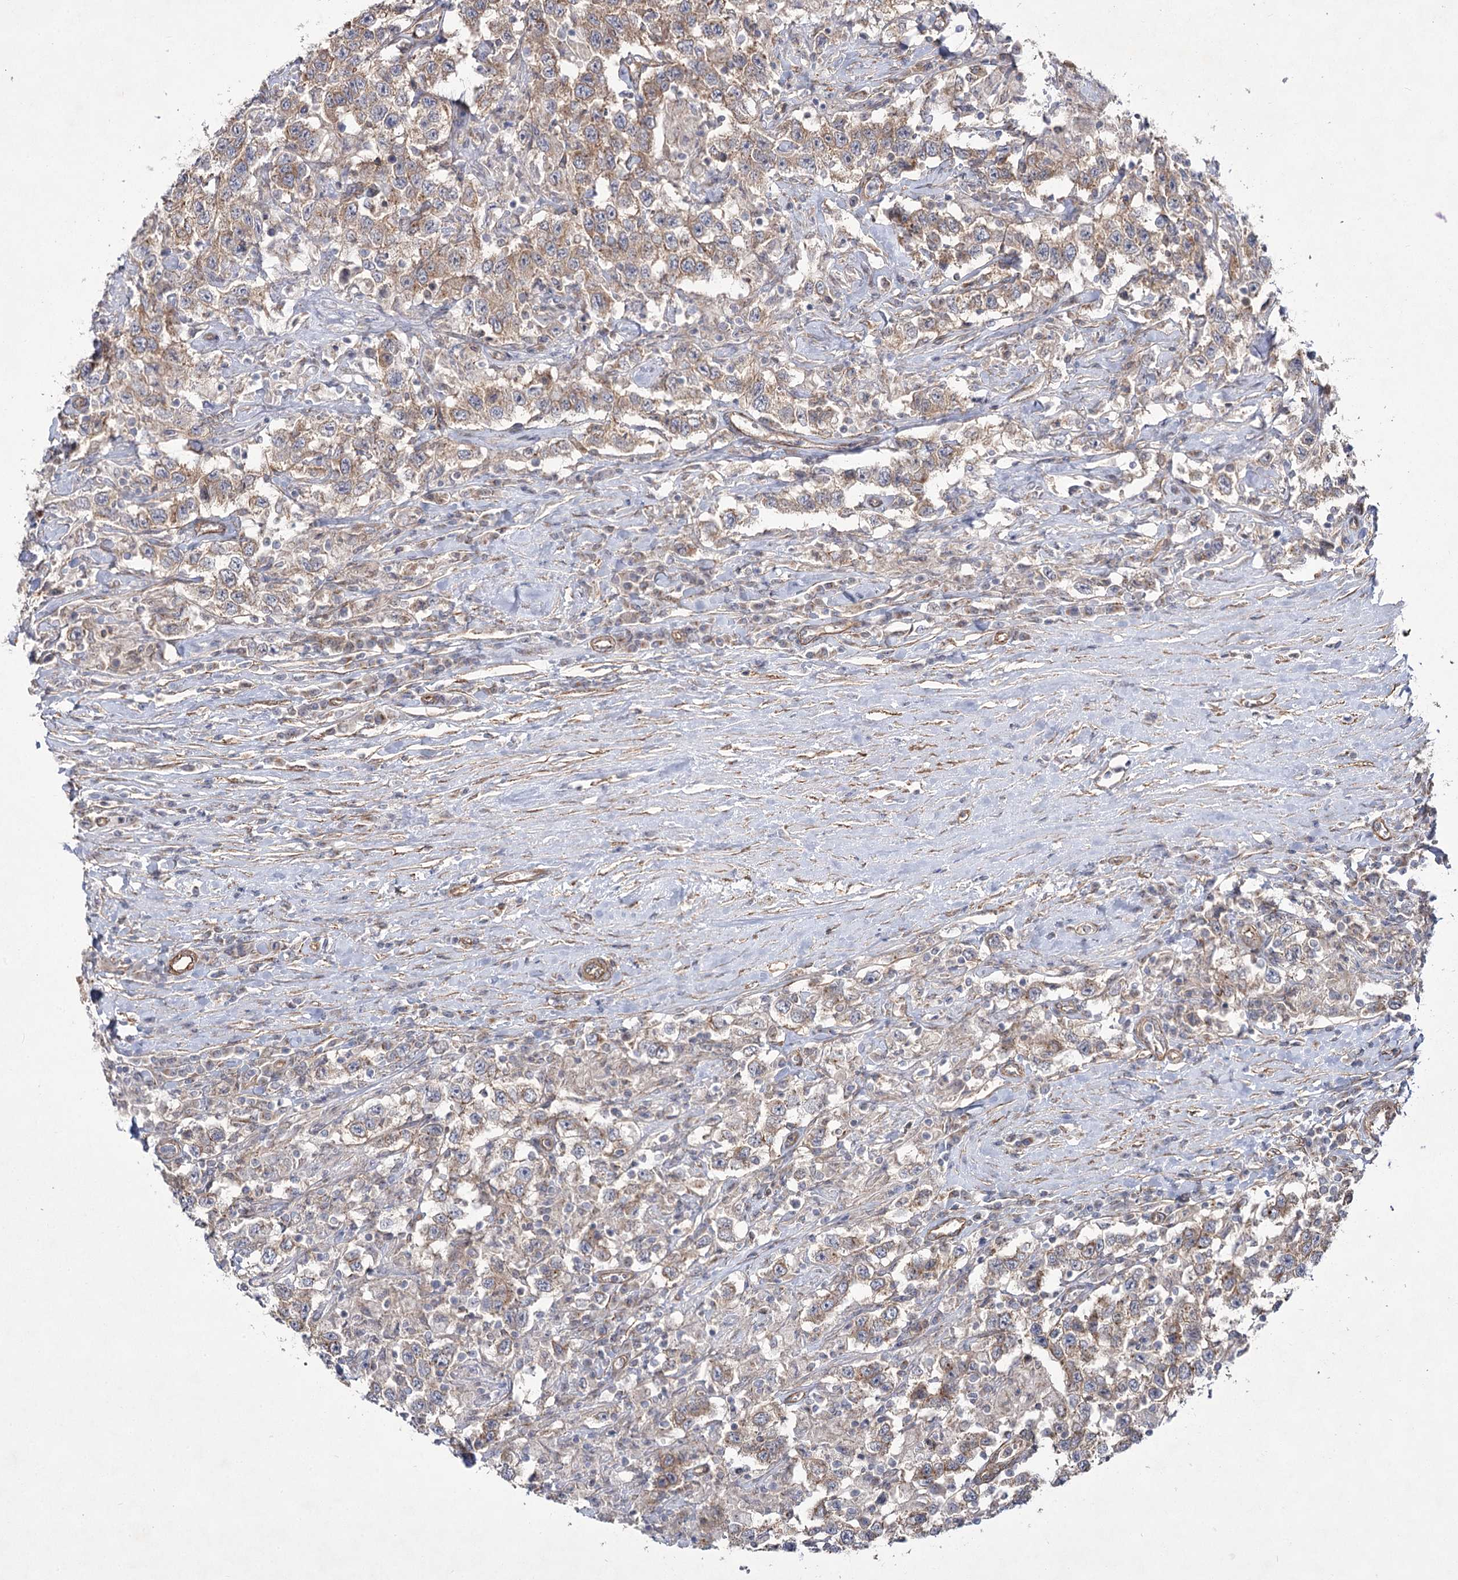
{"staining": {"intensity": "weak", "quantity": ">75%", "location": "cytoplasmic/membranous"}, "tissue": "testis cancer", "cell_type": "Tumor cells", "image_type": "cancer", "snomed": [{"axis": "morphology", "description": "Seminoma, NOS"}, {"axis": "topography", "description": "Testis"}], "caption": "Immunohistochemical staining of human testis cancer (seminoma) demonstrates weak cytoplasmic/membranous protein expression in approximately >75% of tumor cells.", "gene": "SH3BP5L", "patient": {"sex": "male", "age": 41}}